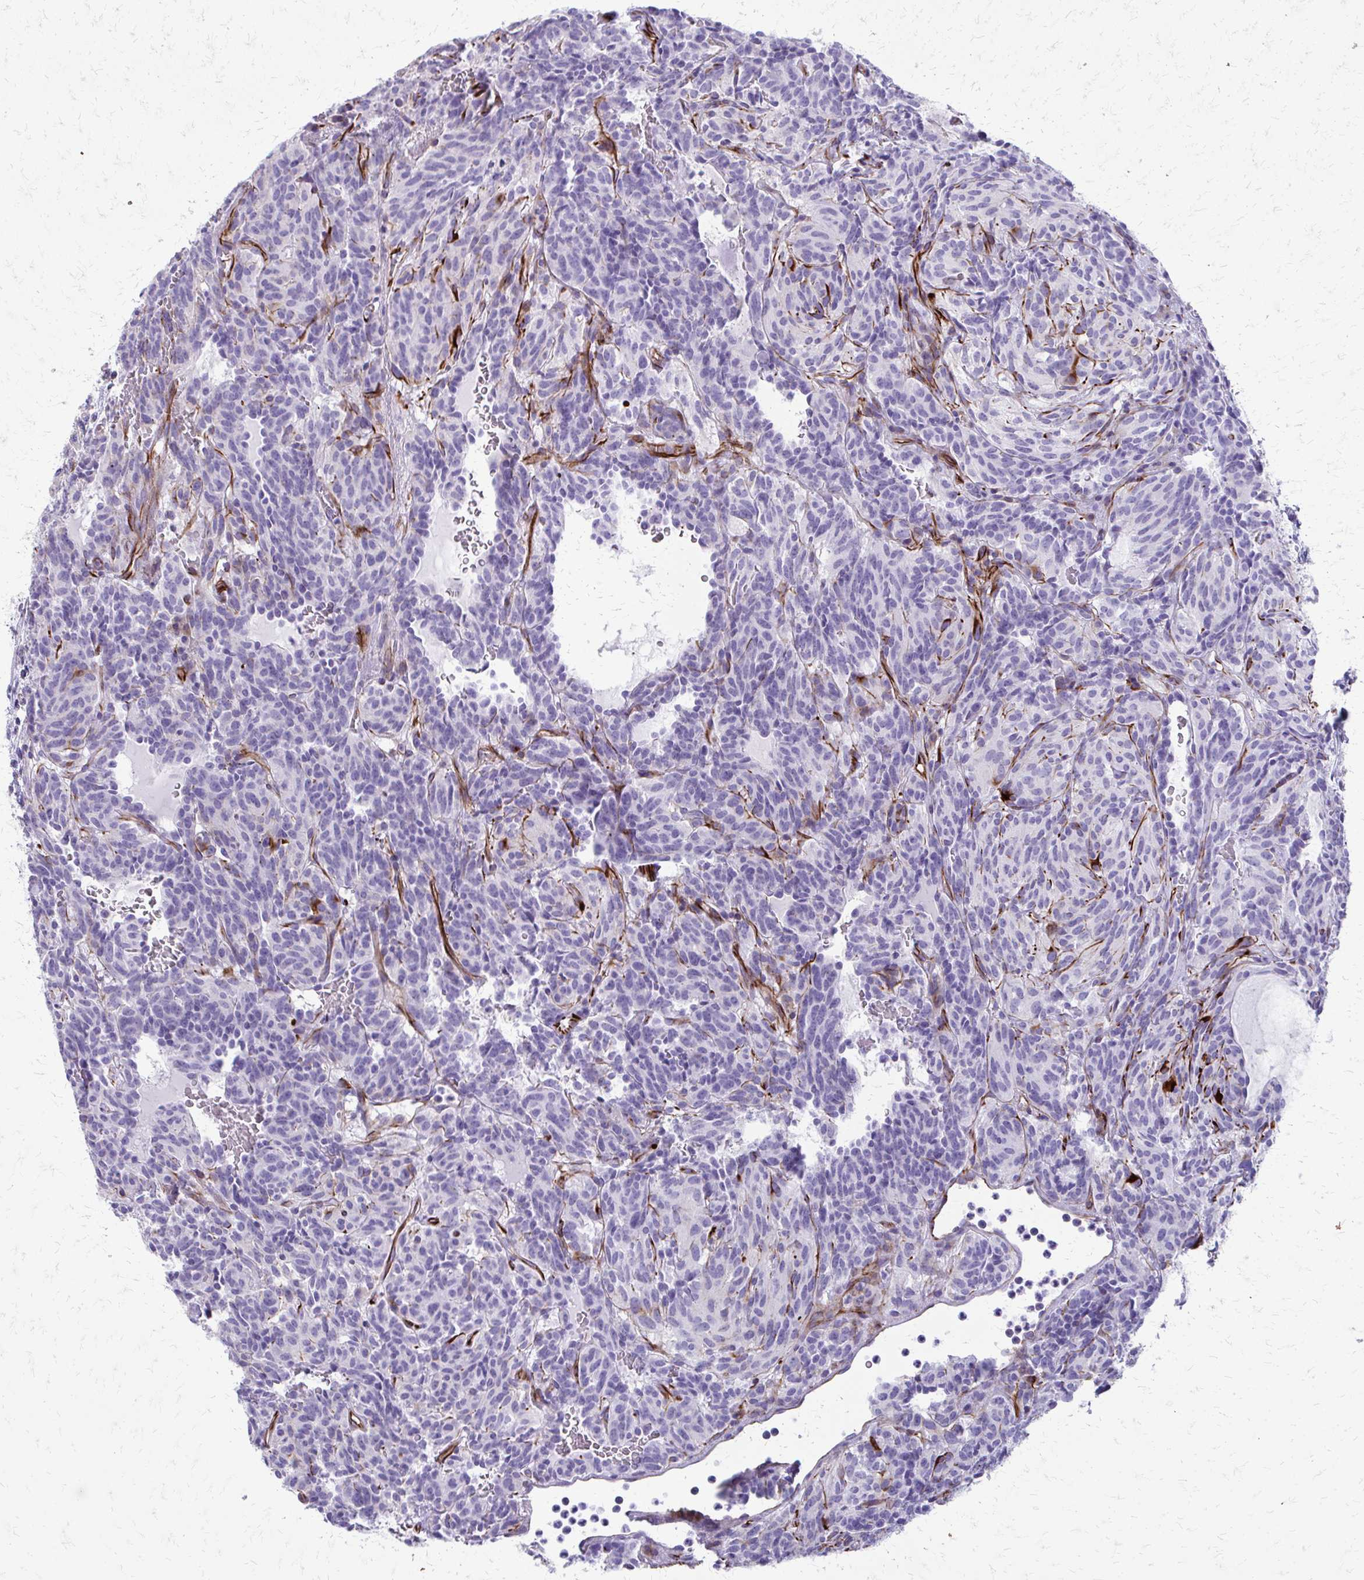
{"staining": {"intensity": "negative", "quantity": "none", "location": "none"}, "tissue": "carcinoid", "cell_type": "Tumor cells", "image_type": "cancer", "snomed": [{"axis": "morphology", "description": "Carcinoid, malignant, NOS"}, {"axis": "topography", "description": "Lung"}], "caption": "Image shows no protein positivity in tumor cells of malignant carcinoid tissue.", "gene": "TRIM6", "patient": {"sex": "female", "age": 61}}